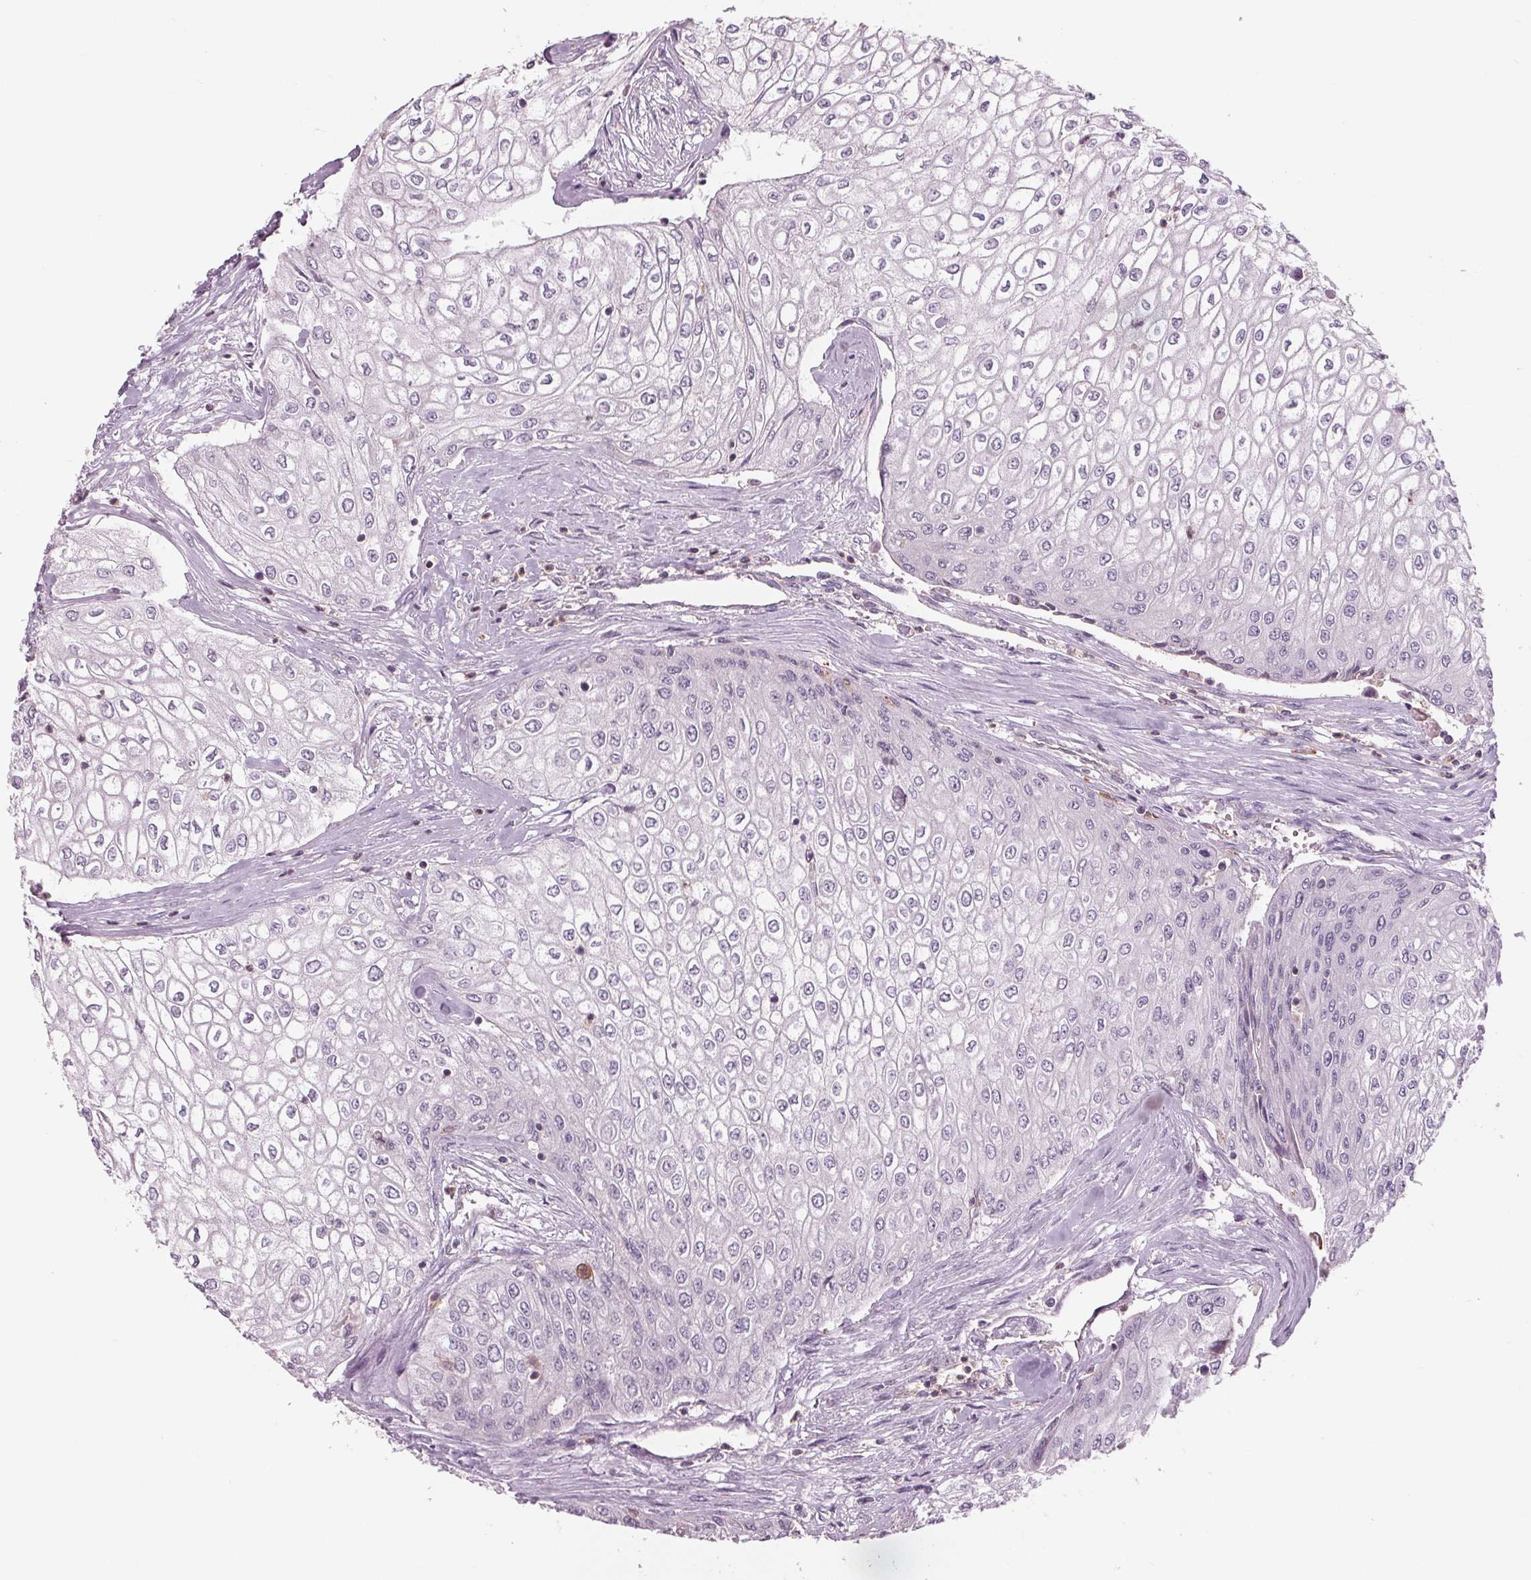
{"staining": {"intensity": "negative", "quantity": "none", "location": "none"}, "tissue": "urothelial cancer", "cell_type": "Tumor cells", "image_type": "cancer", "snomed": [{"axis": "morphology", "description": "Urothelial carcinoma, High grade"}, {"axis": "topography", "description": "Urinary bladder"}], "caption": "The IHC photomicrograph has no significant staining in tumor cells of urothelial carcinoma (high-grade) tissue.", "gene": "ARHGAP25", "patient": {"sex": "male", "age": 62}}